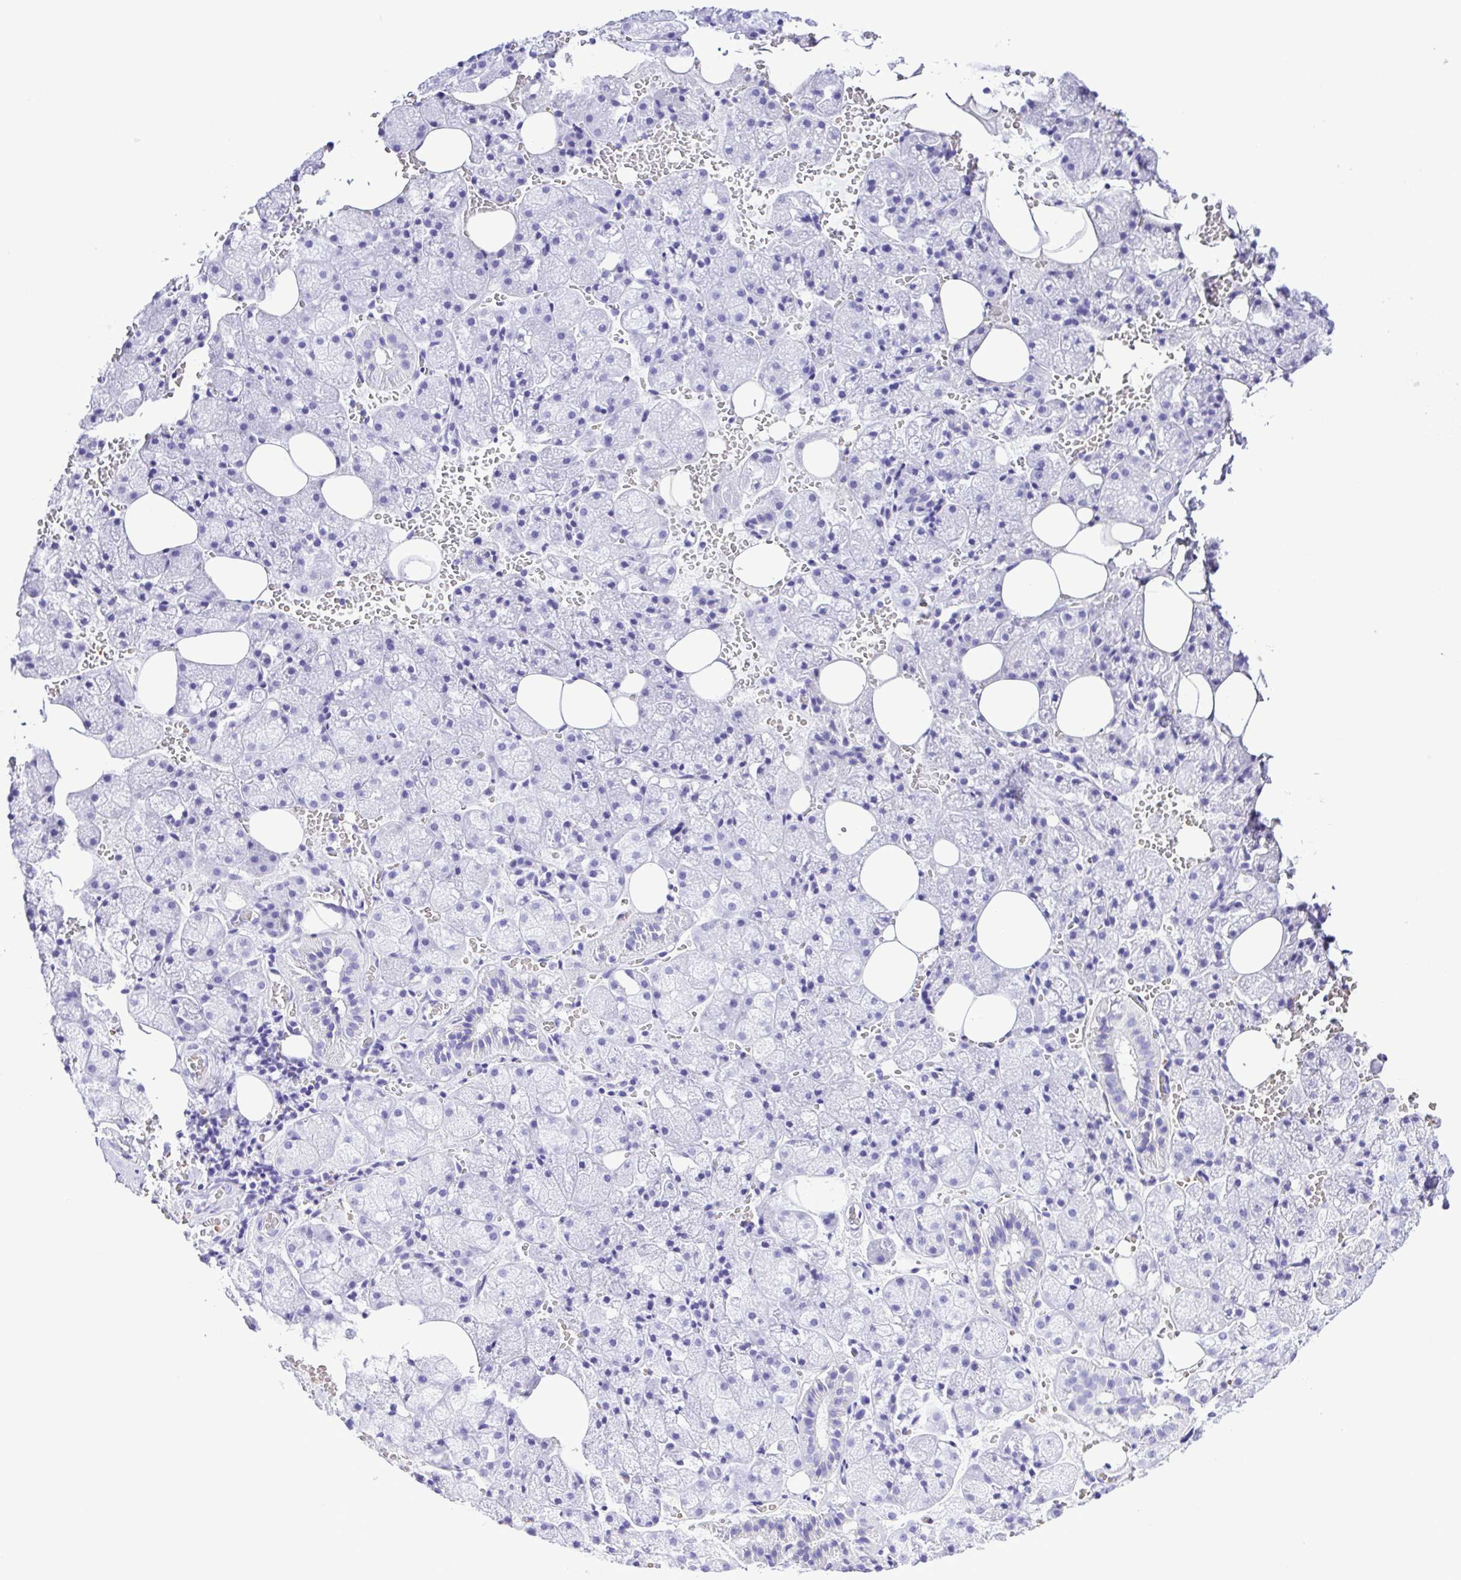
{"staining": {"intensity": "negative", "quantity": "none", "location": "none"}, "tissue": "salivary gland", "cell_type": "Glandular cells", "image_type": "normal", "snomed": [{"axis": "morphology", "description": "Normal tissue, NOS"}, {"axis": "topography", "description": "Salivary gland"}, {"axis": "topography", "description": "Peripheral nerve tissue"}], "caption": "This histopathology image is of unremarkable salivary gland stained with IHC to label a protein in brown with the nuclei are counter-stained blue. There is no positivity in glandular cells.", "gene": "SYT1", "patient": {"sex": "male", "age": 38}}